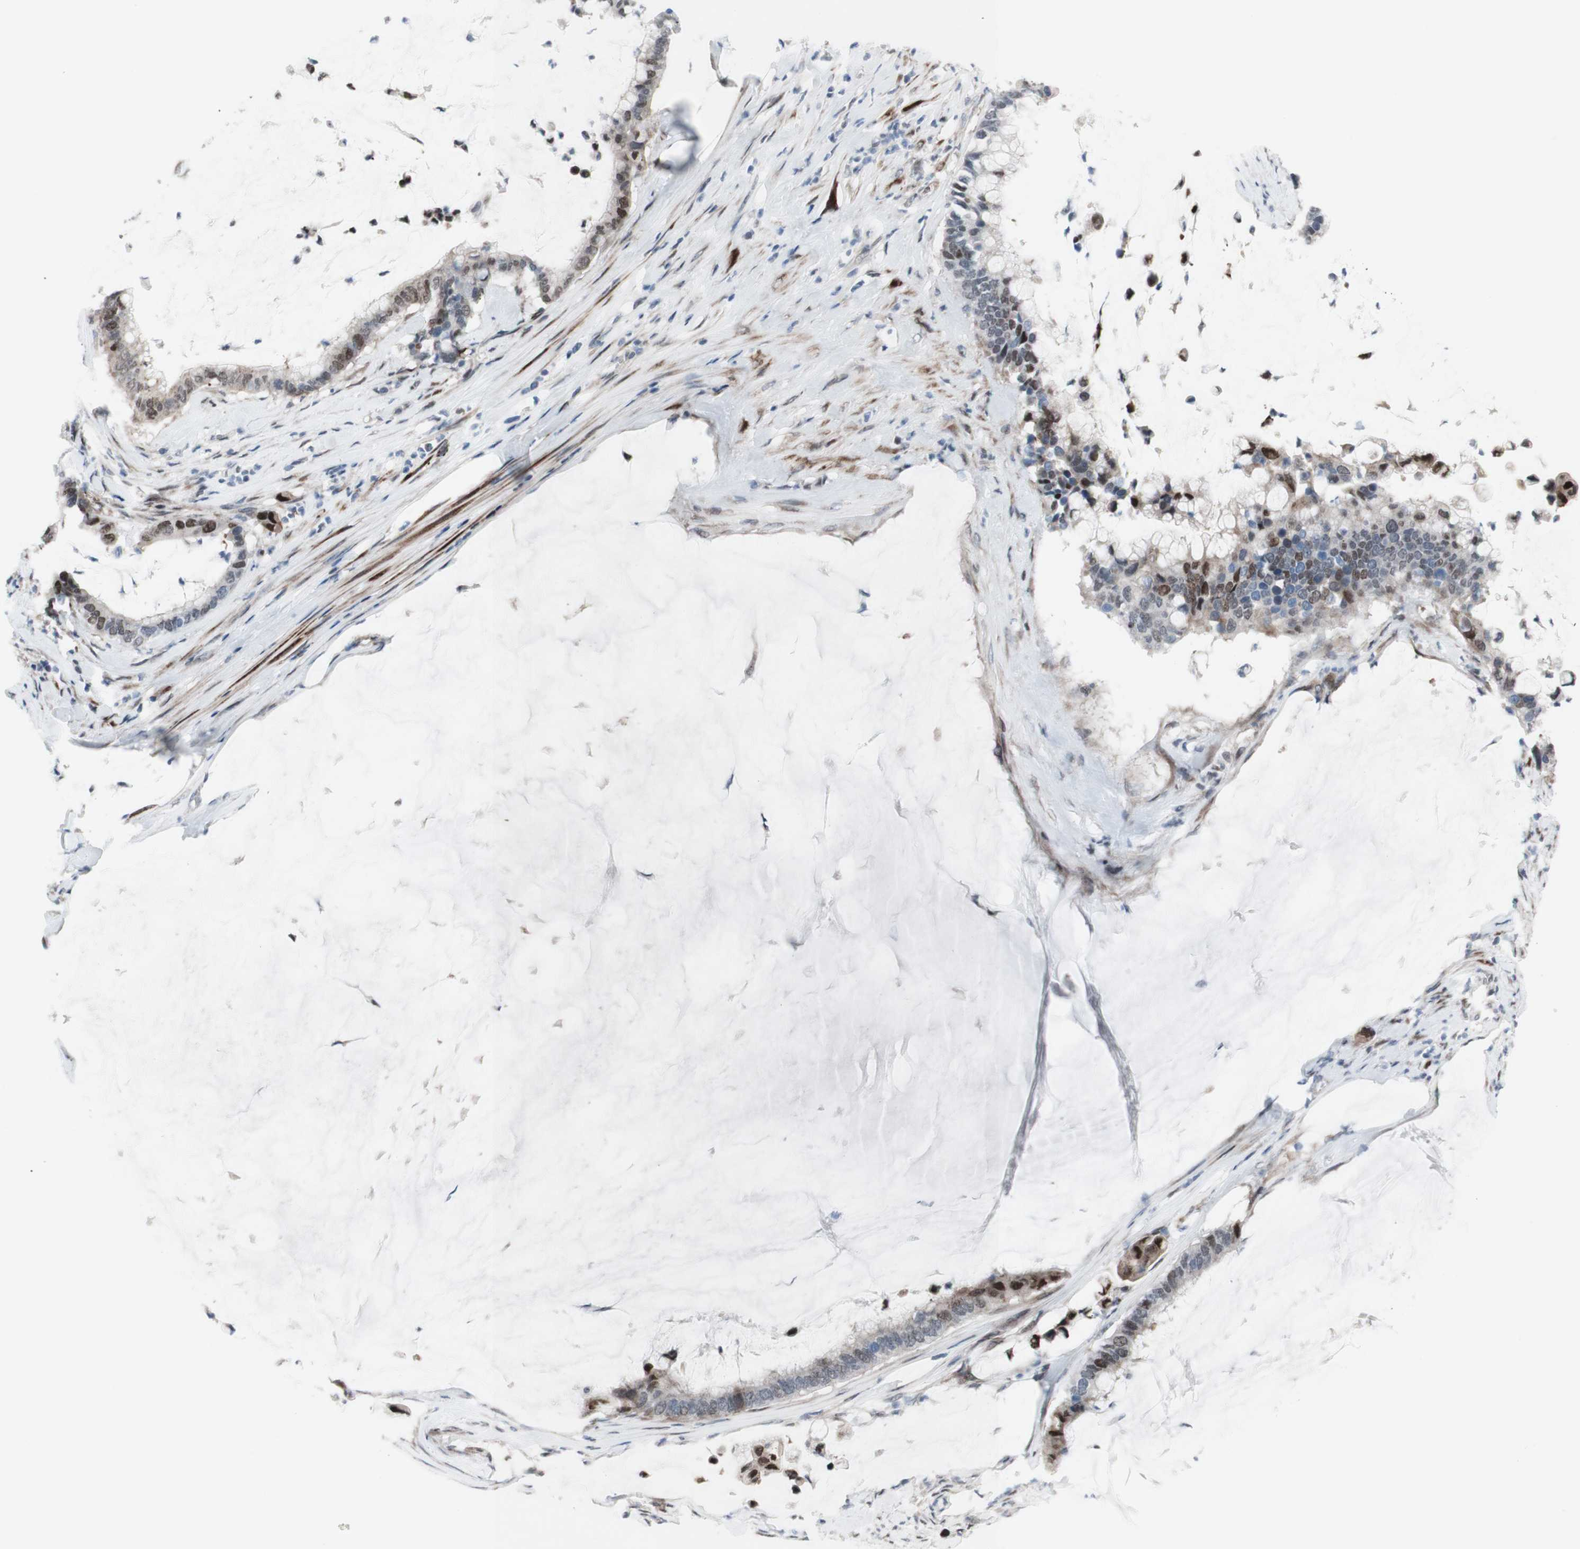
{"staining": {"intensity": "strong", "quantity": "<25%", "location": "nuclear"}, "tissue": "pancreatic cancer", "cell_type": "Tumor cells", "image_type": "cancer", "snomed": [{"axis": "morphology", "description": "Adenocarcinoma, NOS"}, {"axis": "topography", "description": "Pancreas"}], "caption": "Adenocarcinoma (pancreatic) was stained to show a protein in brown. There is medium levels of strong nuclear staining in about <25% of tumor cells.", "gene": "PHTF2", "patient": {"sex": "male", "age": 41}}